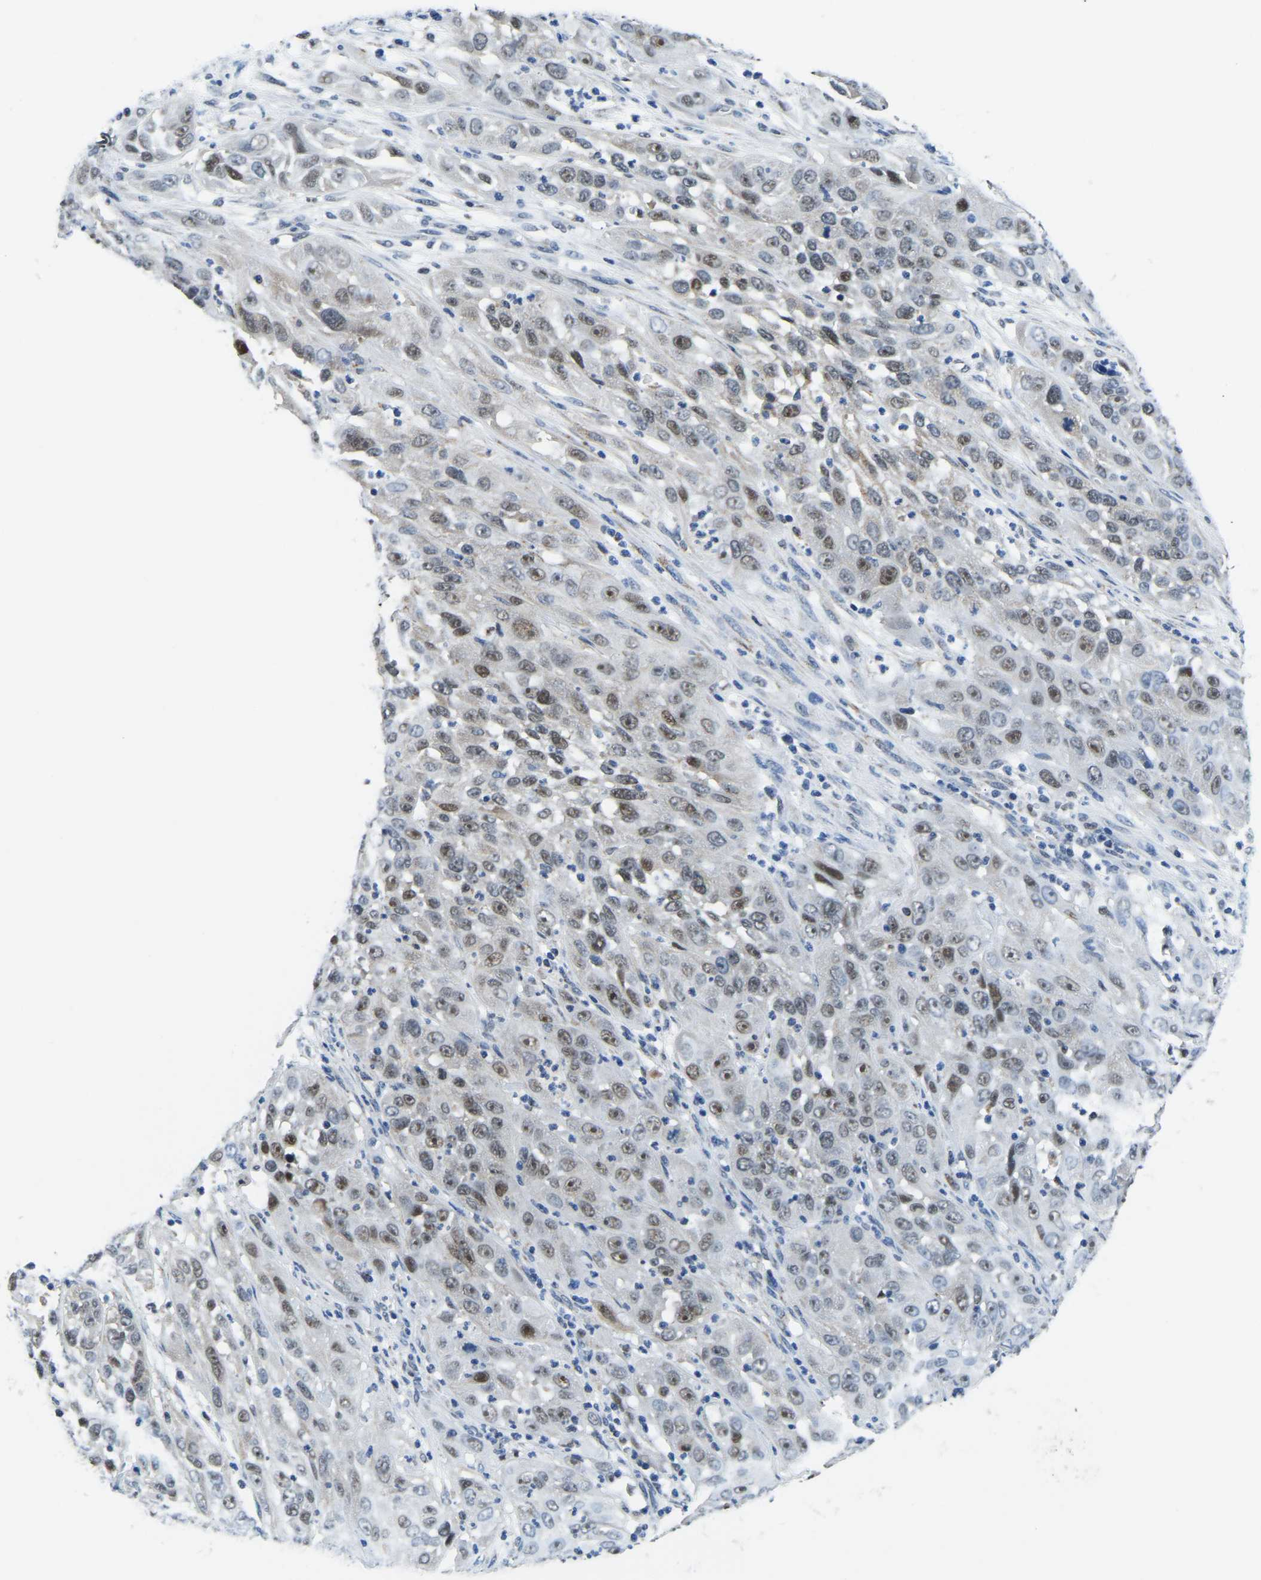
{"staining": {"intensity": "moderate", "quantity": ">75%", "location": "nuclear"}, "tissue": "cervical cancer", "cell_type": "Tumor cells", "image_type": "cancer", "snomed": [{"axis": "morphology", "description": "Squamous cell carcinoma, NOS"}, {"axis": "topography", "description": "Cervix"}], "caption": "Tumor cells reveal moderate nuclear expression in about >75% of cells in cervical cancer.", "gene": "BNIP3L", "patient": {"sex": "female", "age": 32}}